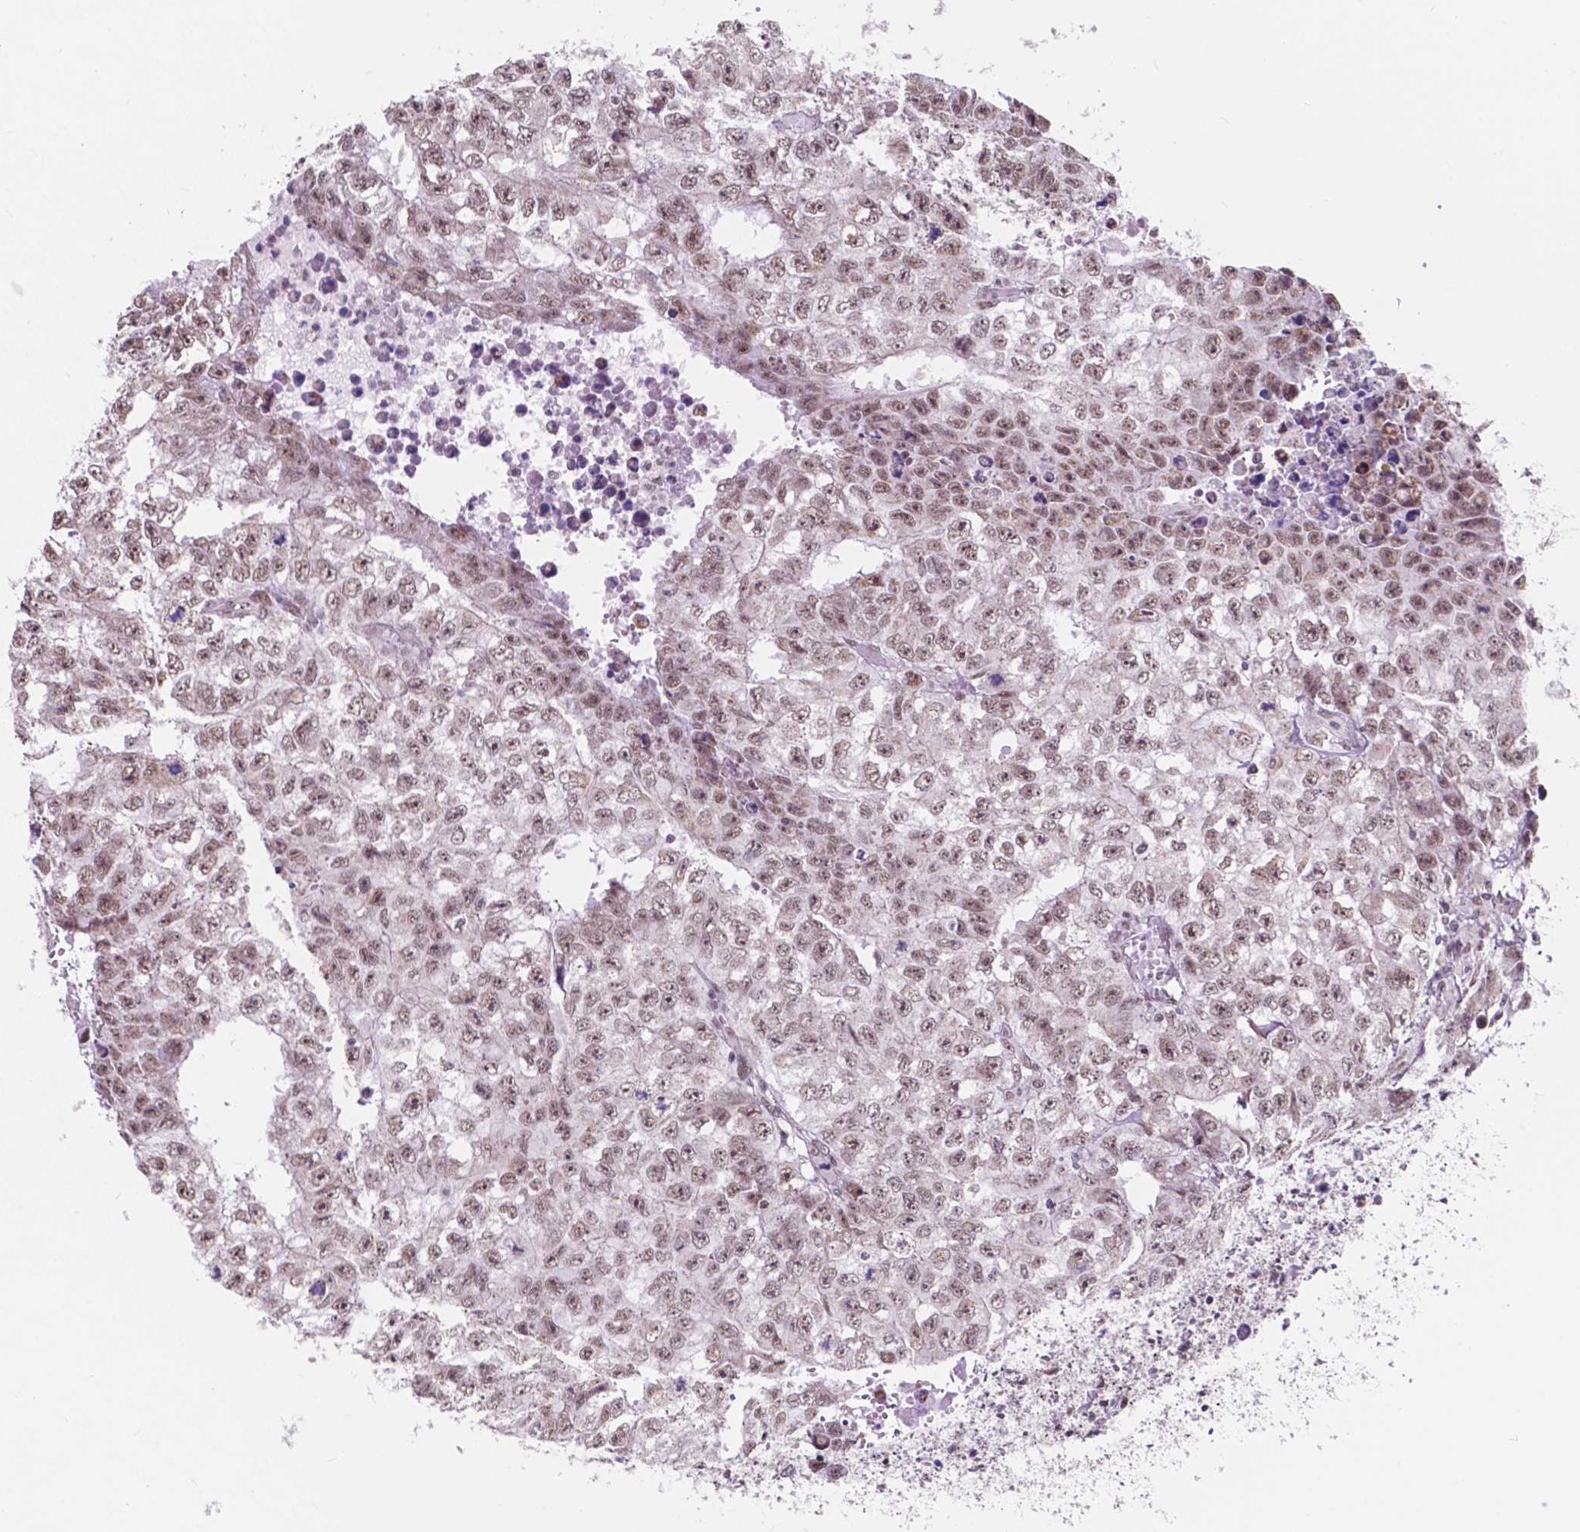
{"staining": {"intensity": "moderate", "quantity": ">75%", "location": "nuclear"}, "tissue": "testis cancer", "cell_type": "Tumor cells", "image_type": "cancer", "snomed": [{"axis": "morphology", "description": "Carcinoma, Embryonal, NOS"}, {"axis": "morphology", "description": "Teratoma, malignant, NOS"}, {"axis": "topography", "description": "Testis"}], "caption": "IHC of testis cancer (embryonal carcinoma) exhibits medium levels of moderate nuclear staining in approximately >75% of tumor cells.", "gene": "BCAS2", "patient": {"sex": "male", "age": 24}}